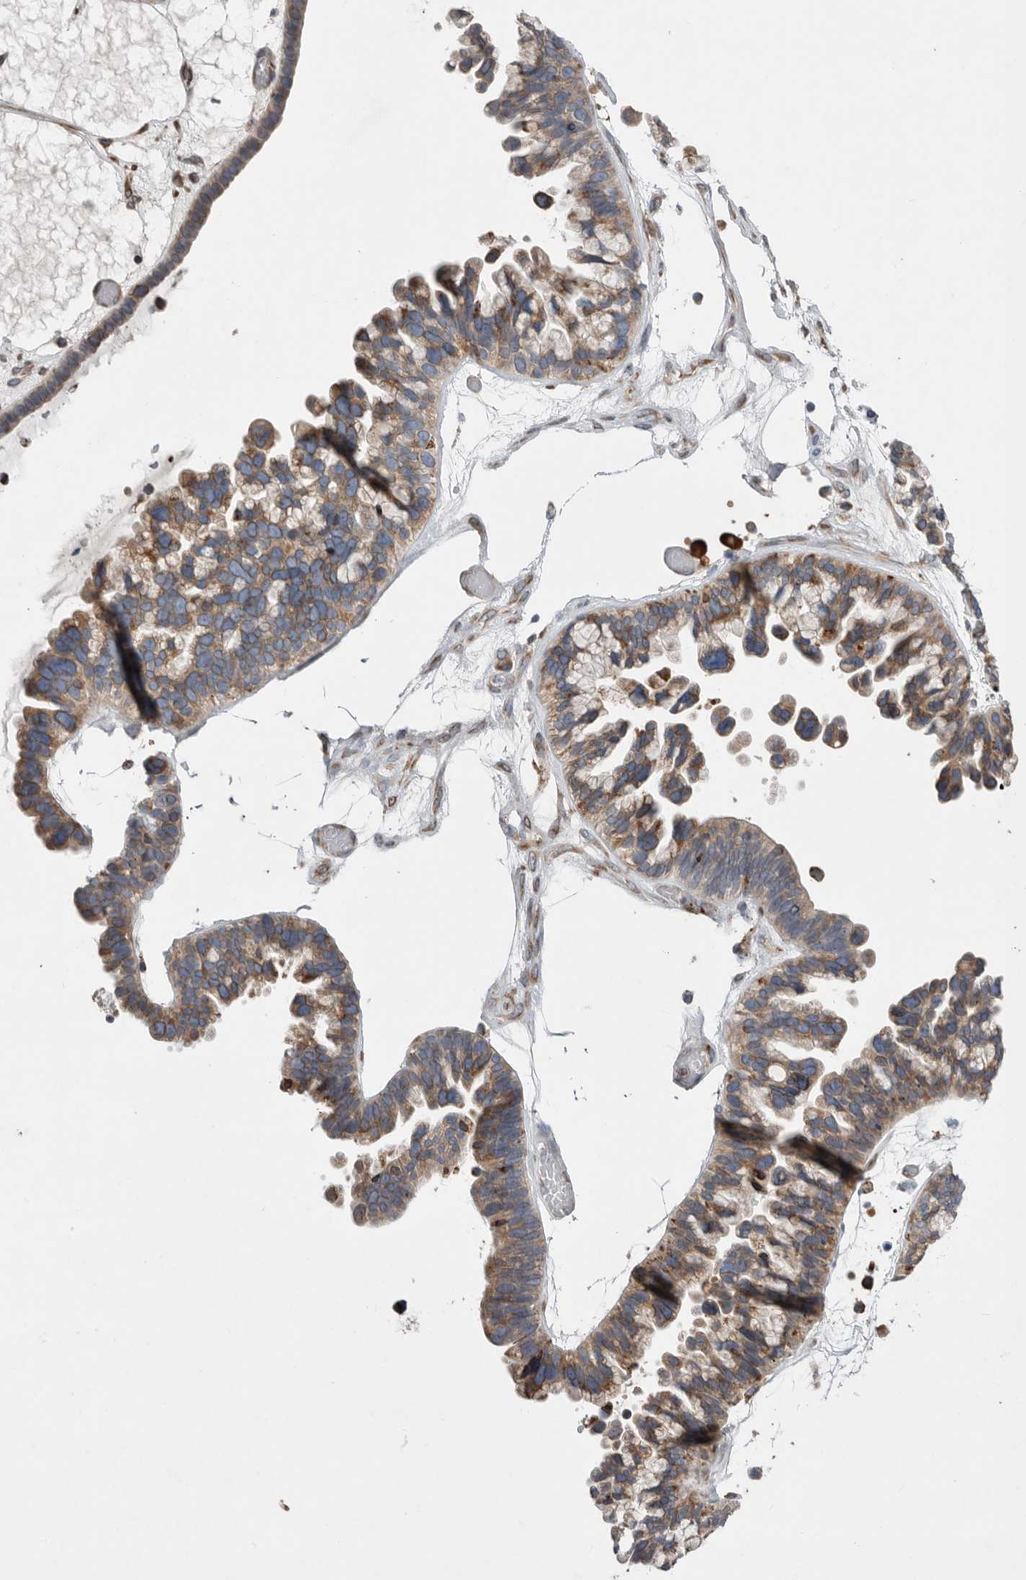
{"staining": {"intensity": "moderate", "quantity": ">75%", "location": "cytoplasmic/membranous"}, "tissue": "ovarian cancer", "cell_type": "Tumor cells", "image_type": "cancer", "snomed": [{"axis": "morphology", "description": "Cystadenocarcinoma, serous, NOS"}, {"axis": "topography", "description": "Ovary"}], "caption": "Immunohistochemistry (IHC) (DAB) staining of ovarian cancer (serous cystadenocarcinoma) displays moderate cytoplasmic/membranous protein expression in about >75% of tumor cells.", "gene": "GANAB", "patient": {"sex": "female", "age": 56}}